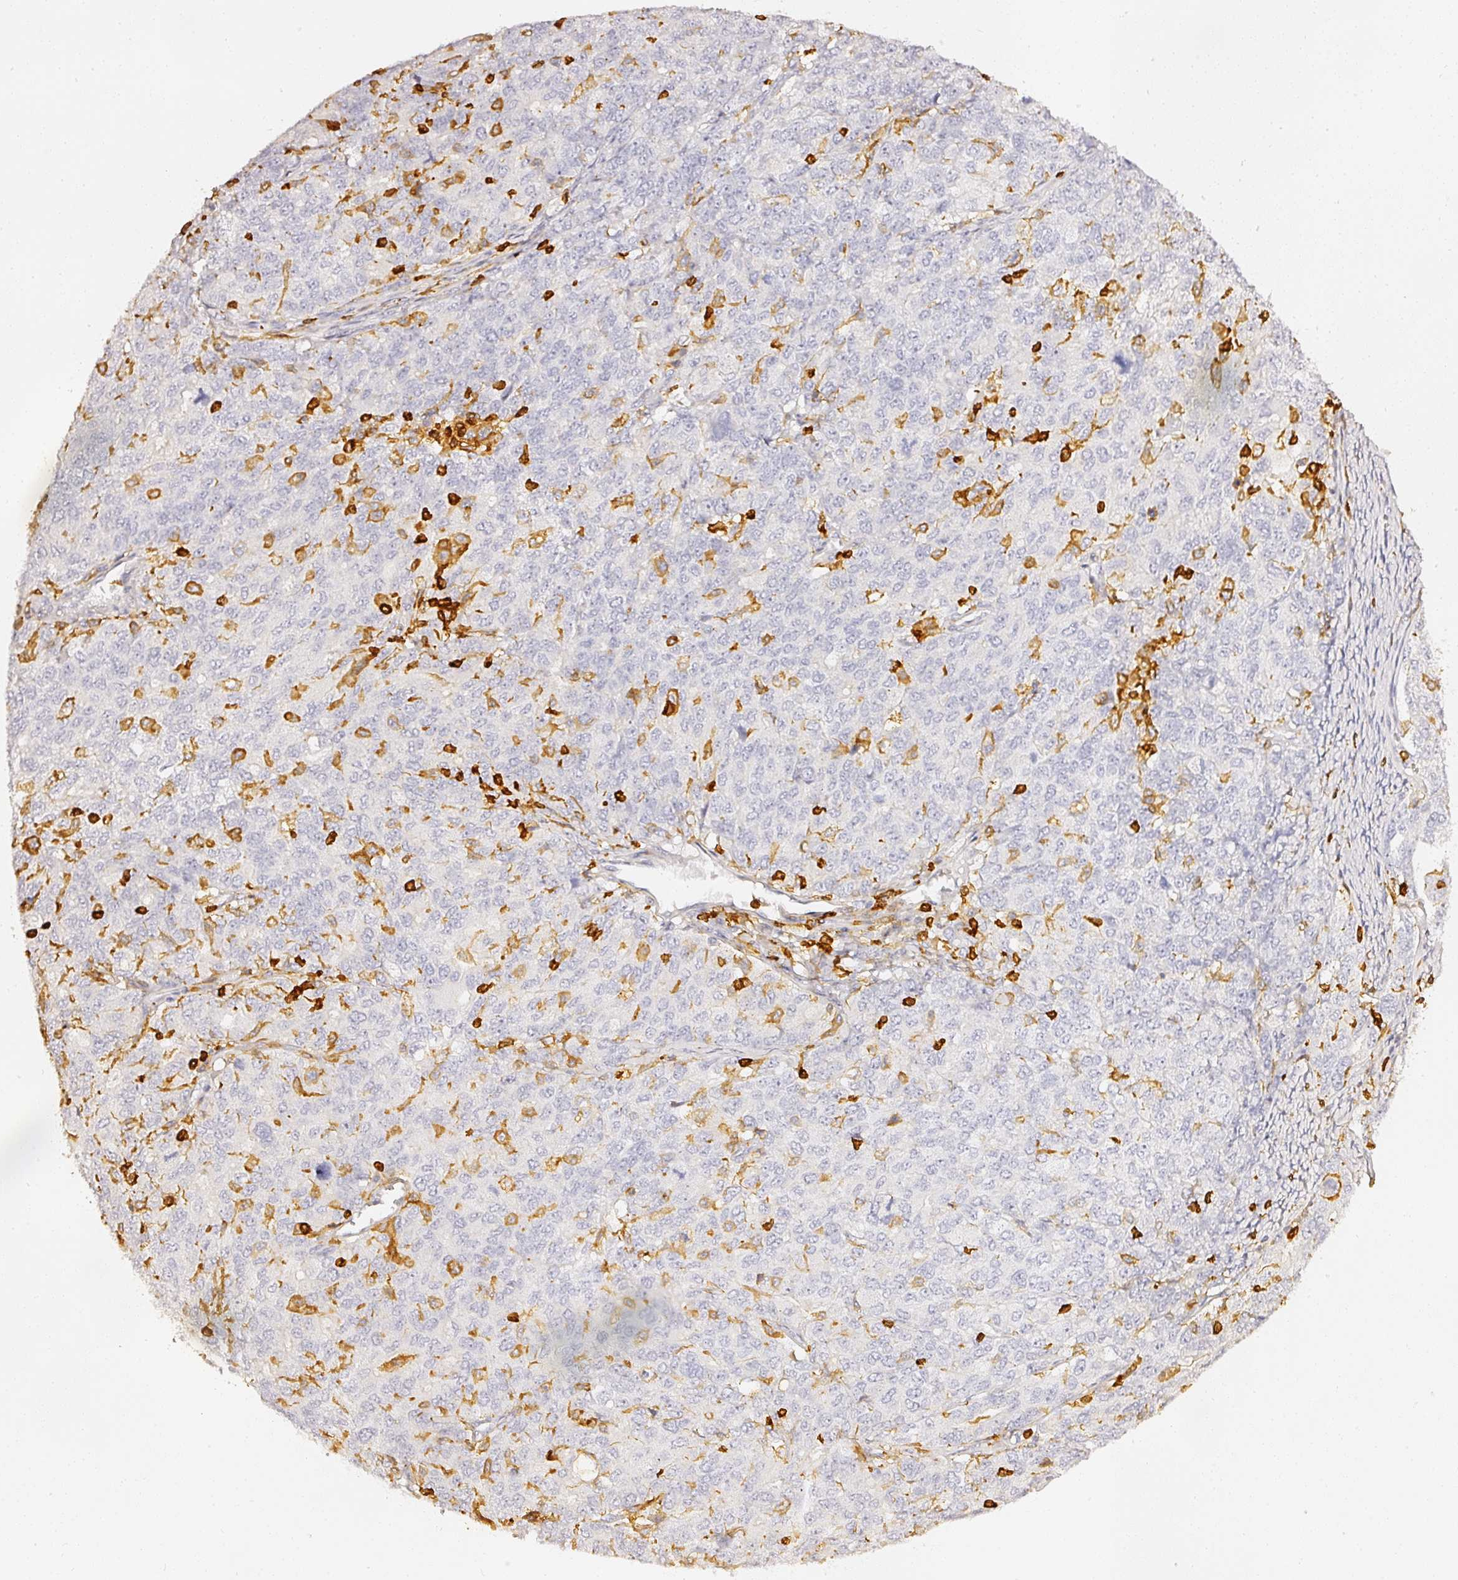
{"staining": {"intensity": "negative", "quantity": "none", "location": "none"}, "tissue": "ovarian cancer", "cell_type": "Tumor cells", "image_type": "cancer", "snomed": [{"axis": "morphology", "description": "Carcinoma, endometroid"}, {"axis": "topography", "description": "Ovary"}], "caption": "The IHC histopathology image has no significant expression in tumor cells of endometroid carcinoma (ovarian) tissue. (DAB (3,3'-diaminobenzidine) immunohistochemistry (IHC), high magnification).", "gene": "EVL", "patient": {"sex": "female", "age": 62}}